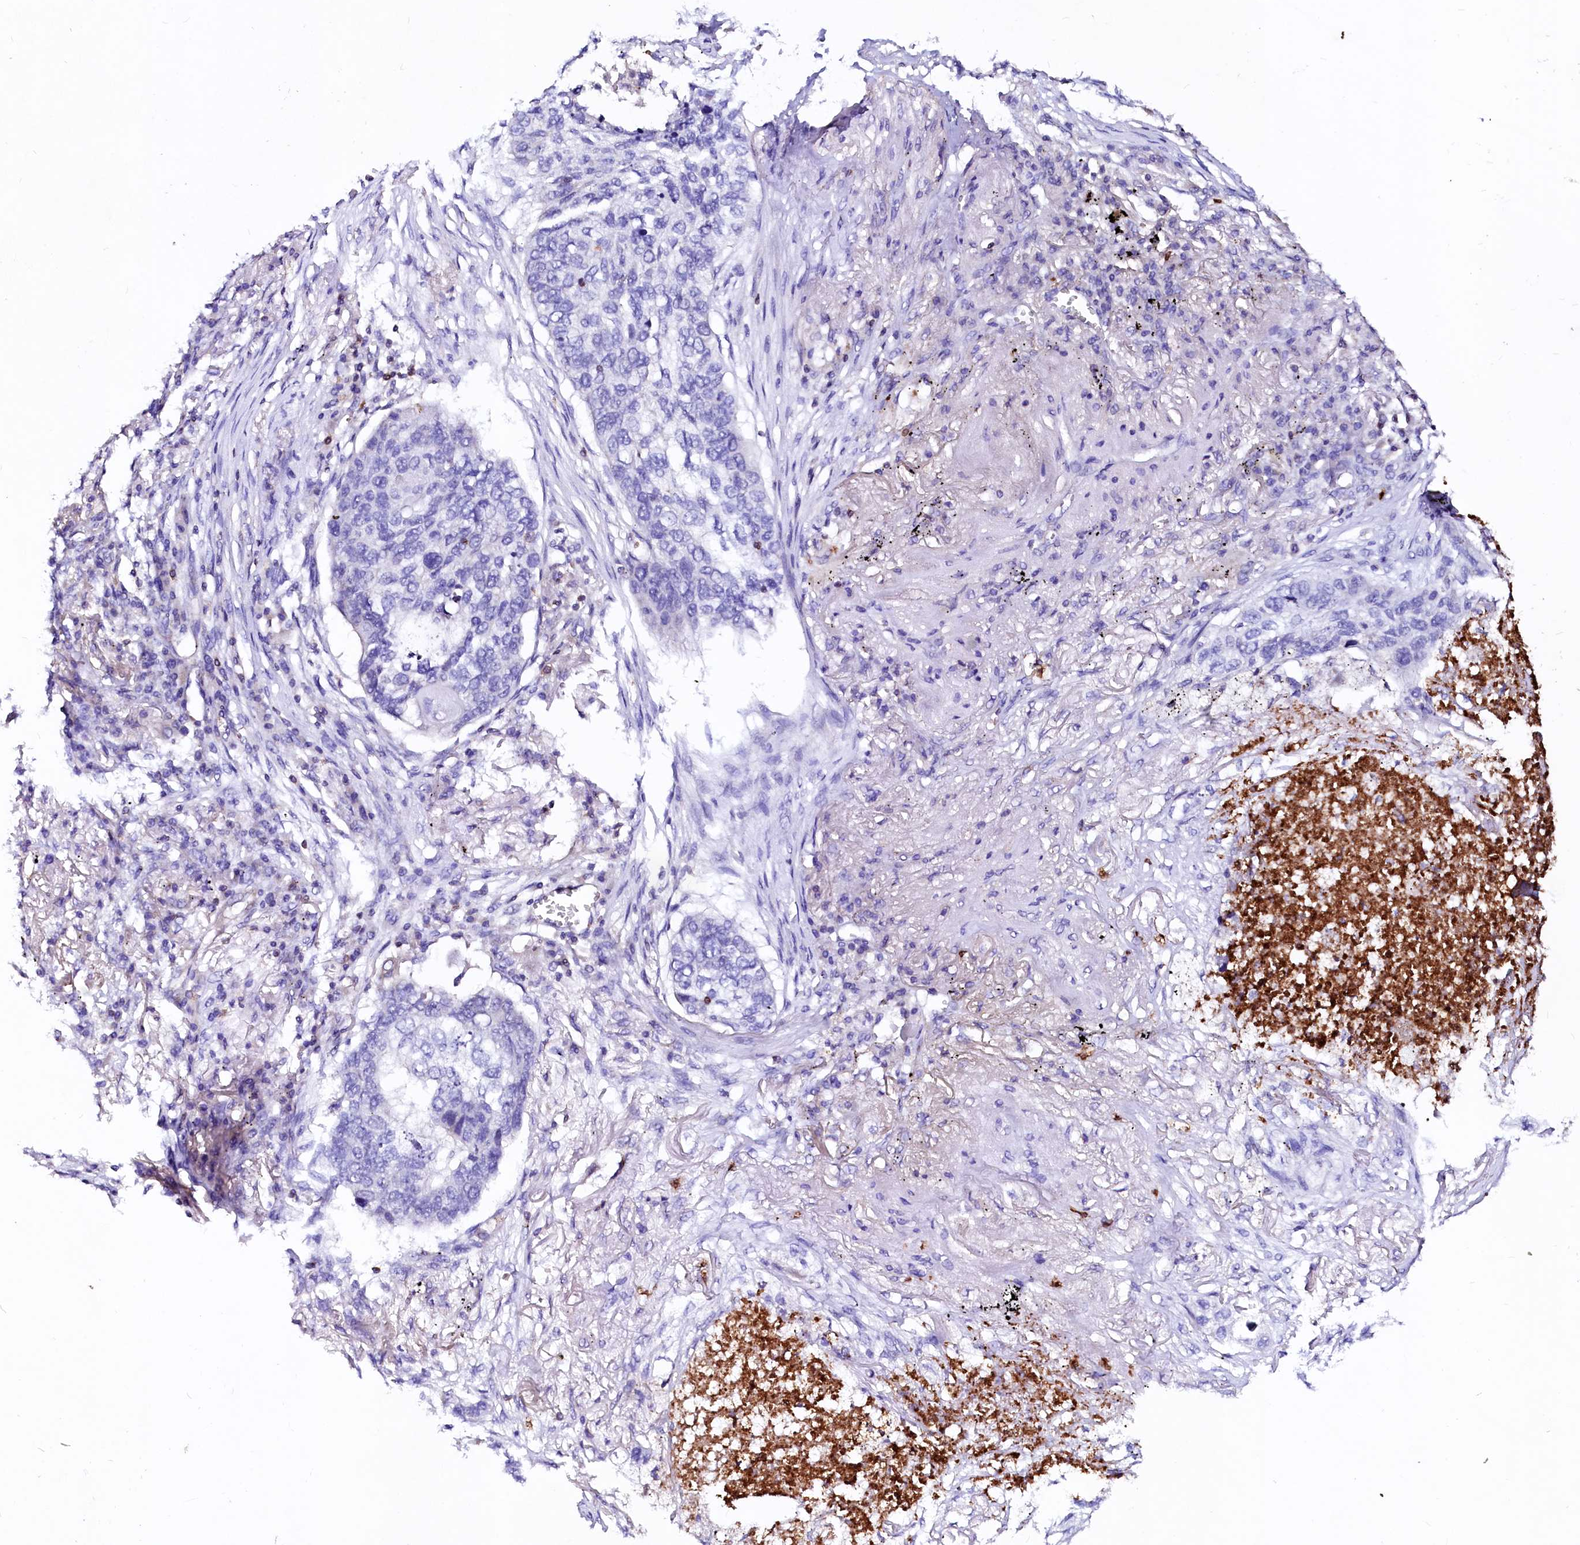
{"staining": {"intensity": "negative", "quantity": "none", "location": "none"}, "tissue": "lung cancer", "cell_type": "Tumor cells", "image_type": "cancer", "snomed": [{"axis": "morphology", "description": "Squamous cell carcinoma, NOS"}, {"axis": "topography", "description": "Lung"}], "caption": "Tumor cells show no significant staining in lung cancer.", "gene": "RAB27A", "patient": {"sex": "female", "age": 63}}